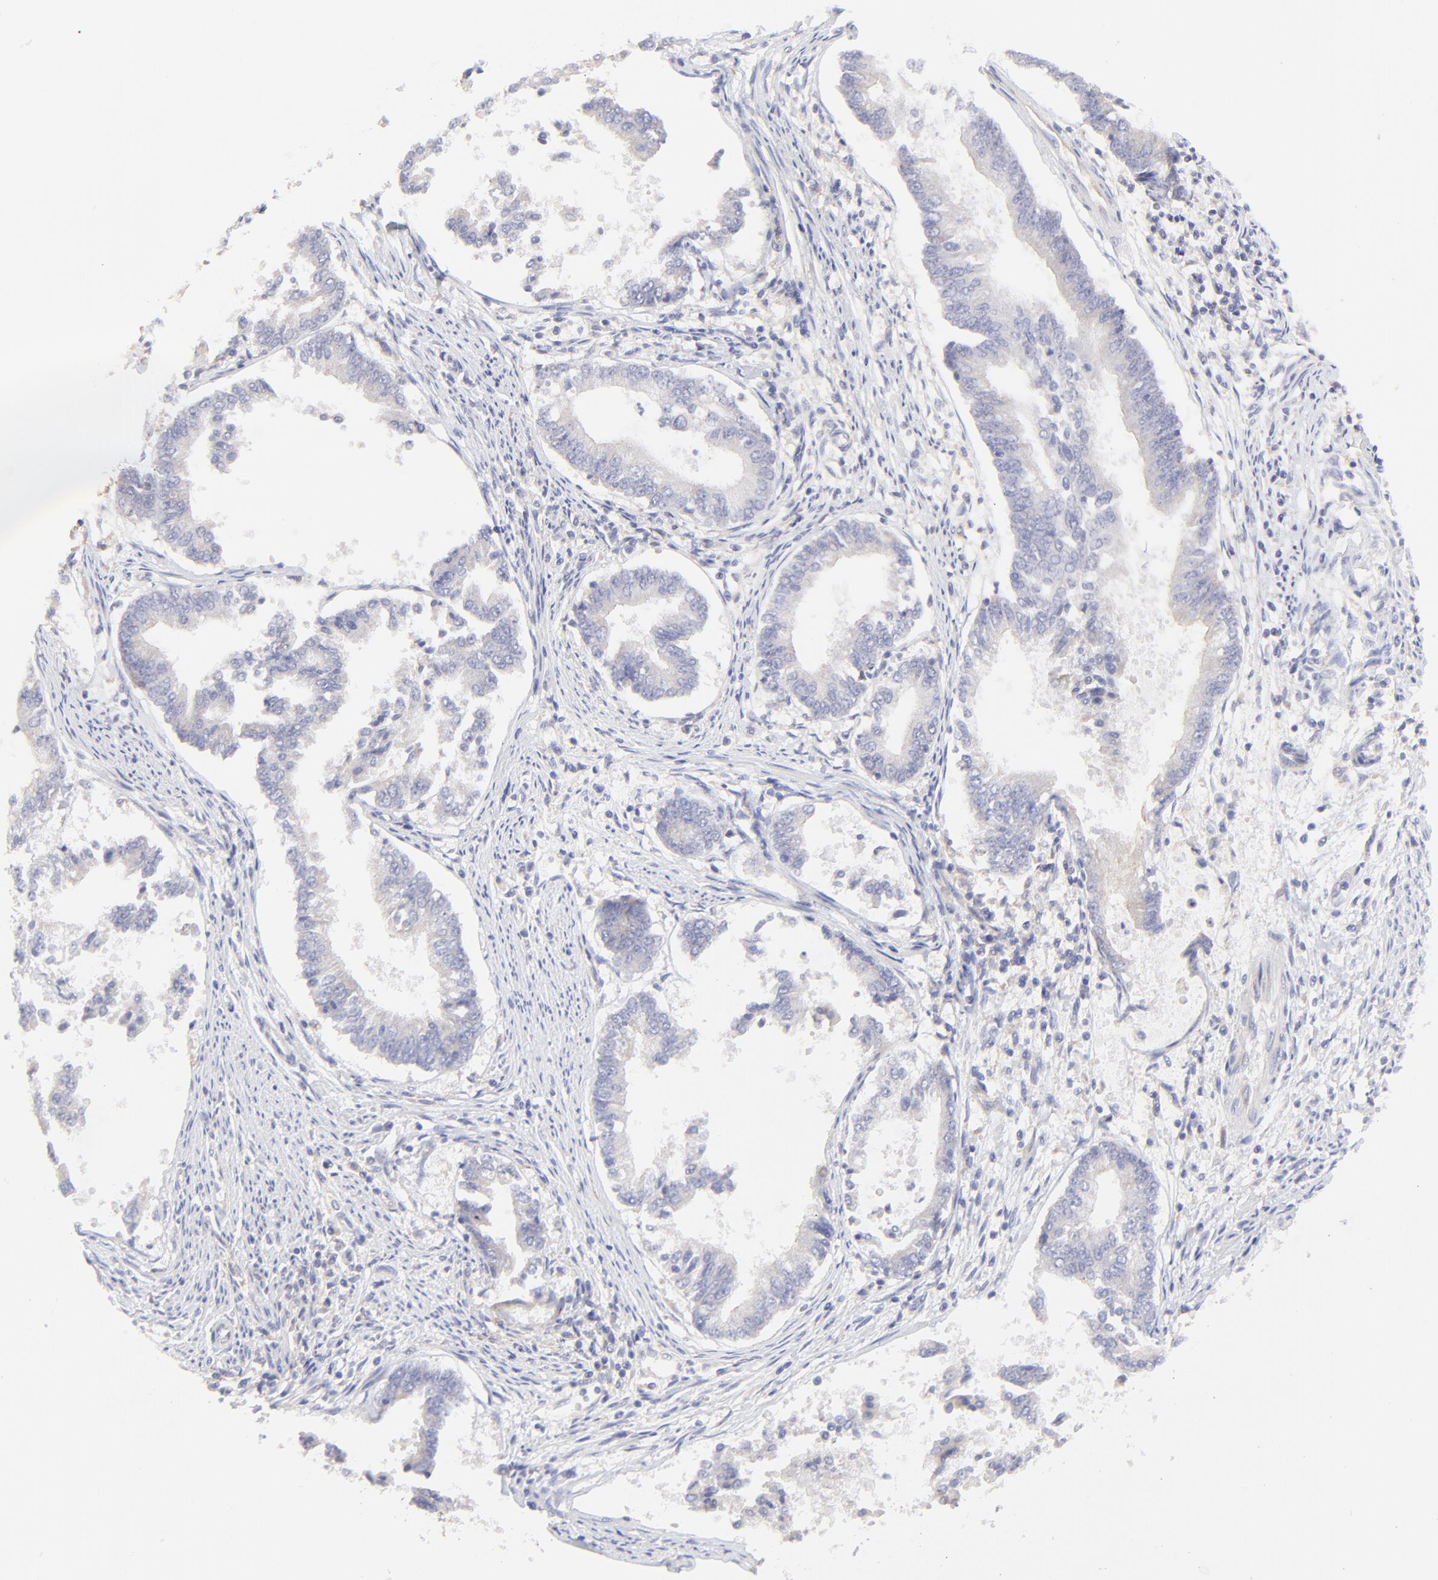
{"staining": {"intensity": "negative", "quantity": "none", "location": "none"}, "tissue": "endometrial cancer", "cell_type": "Tumor cells", "image_type": "cancer", "snomed": [{"axis": "morphology", "description": "Adenocarcinoma, NOS"}, {"axis": "topography", "description": "Endometrium"}], "caption": "Image shows no significant protein staining in tumor cells of endometrial cancer.", "gene": "LHFPL1", "patient": {"sex": "female", "age": 63}}